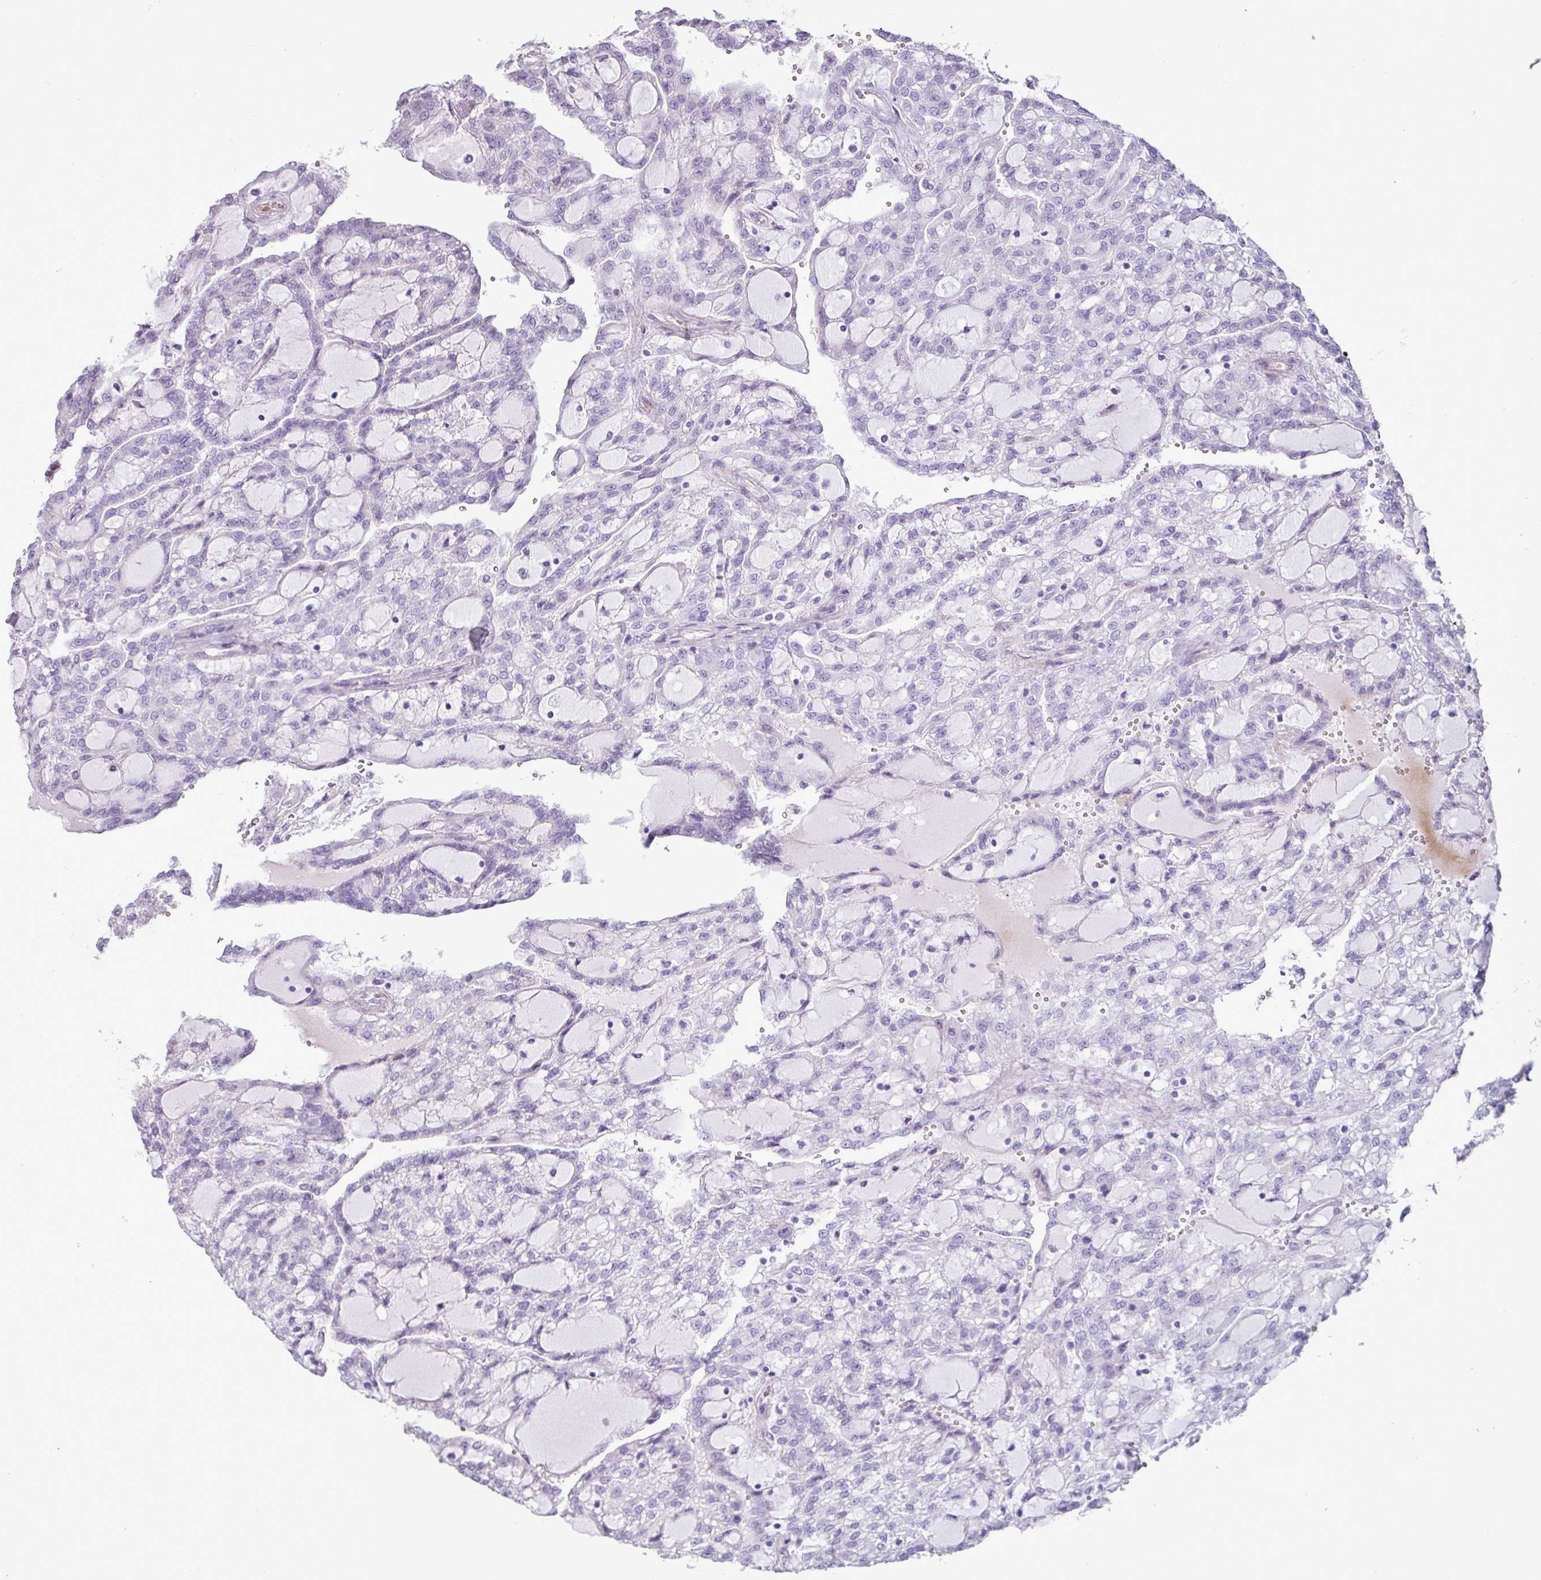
{"staining": {"intensity": "negative", "quantity": "none", "location": "none"}, "tissue": "renal cancer", "cell_type": "Tumor cells", "image_type": "cancer", "snomed": [{"axis": "morphology", "description": "Adenocarcinoma, NOS"}, {"axis": "topography", "description": "Kidney"}], "caption": "Tumor cells show no significant protein positivity in renal adenocarcinoma.", "gene": "PPP1R35", "patient": {"sex": "male", "age": 63}}